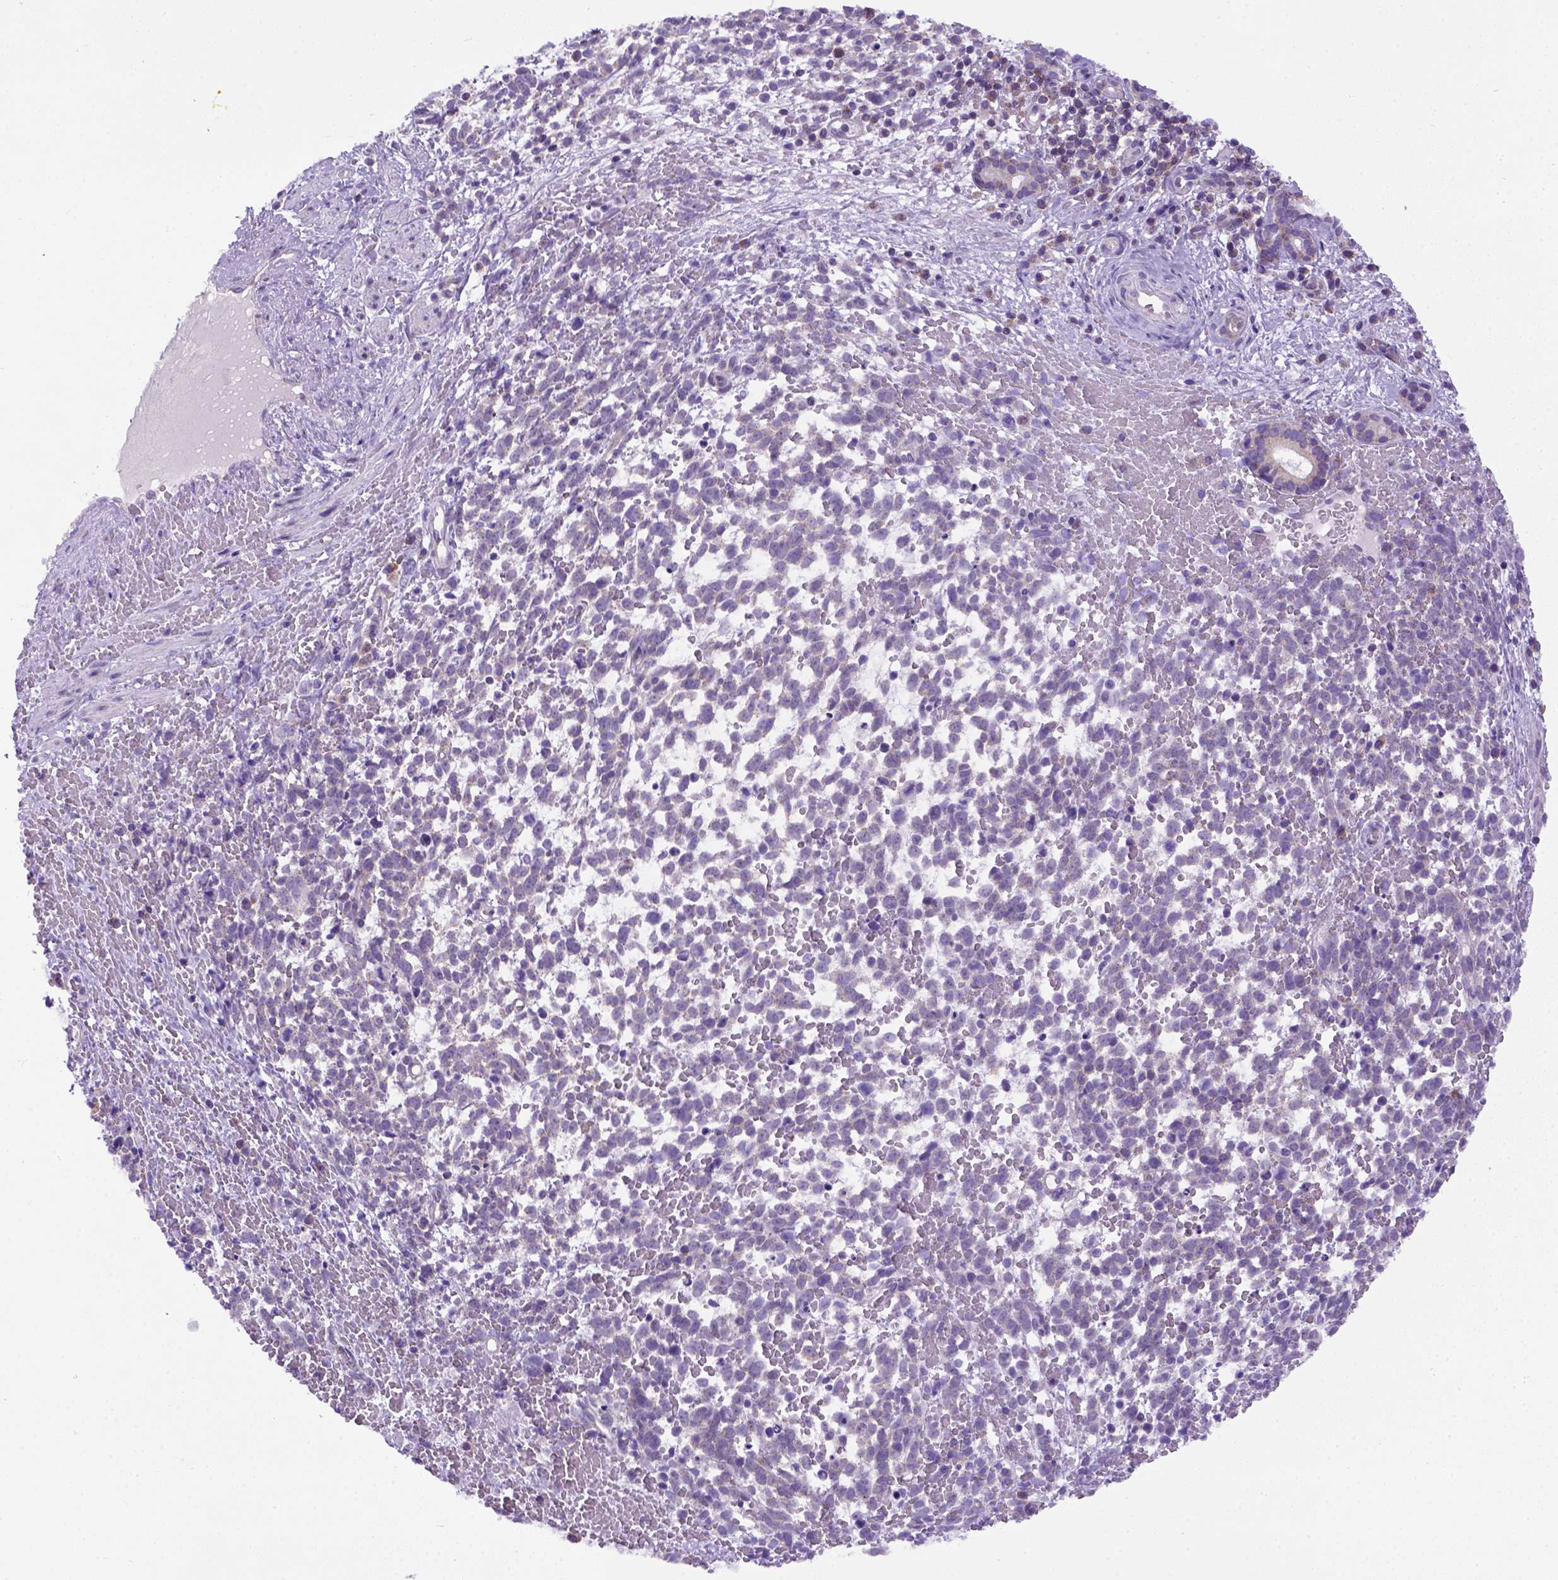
{"staining": {"intensity": "moderate", "quantity": "25%-75%", "location": "cytoplasmic/membranous"}, "tissue": "melanoma", "cell_type": "Tumor cells", "image_type": "cancer", "snomed": [{"axis": "morphology", "description": "Malignant melanoma, NOS"}, {"axis": "topography", "description": "Skin"}], "caption": "Malignant melanoma tissue demonstrates moderate cytoplasmic/membranous expression in about 25%-75% of tumor cells", "gene": "FOXI1", "patient": {"sex": "female", "age": 70}}